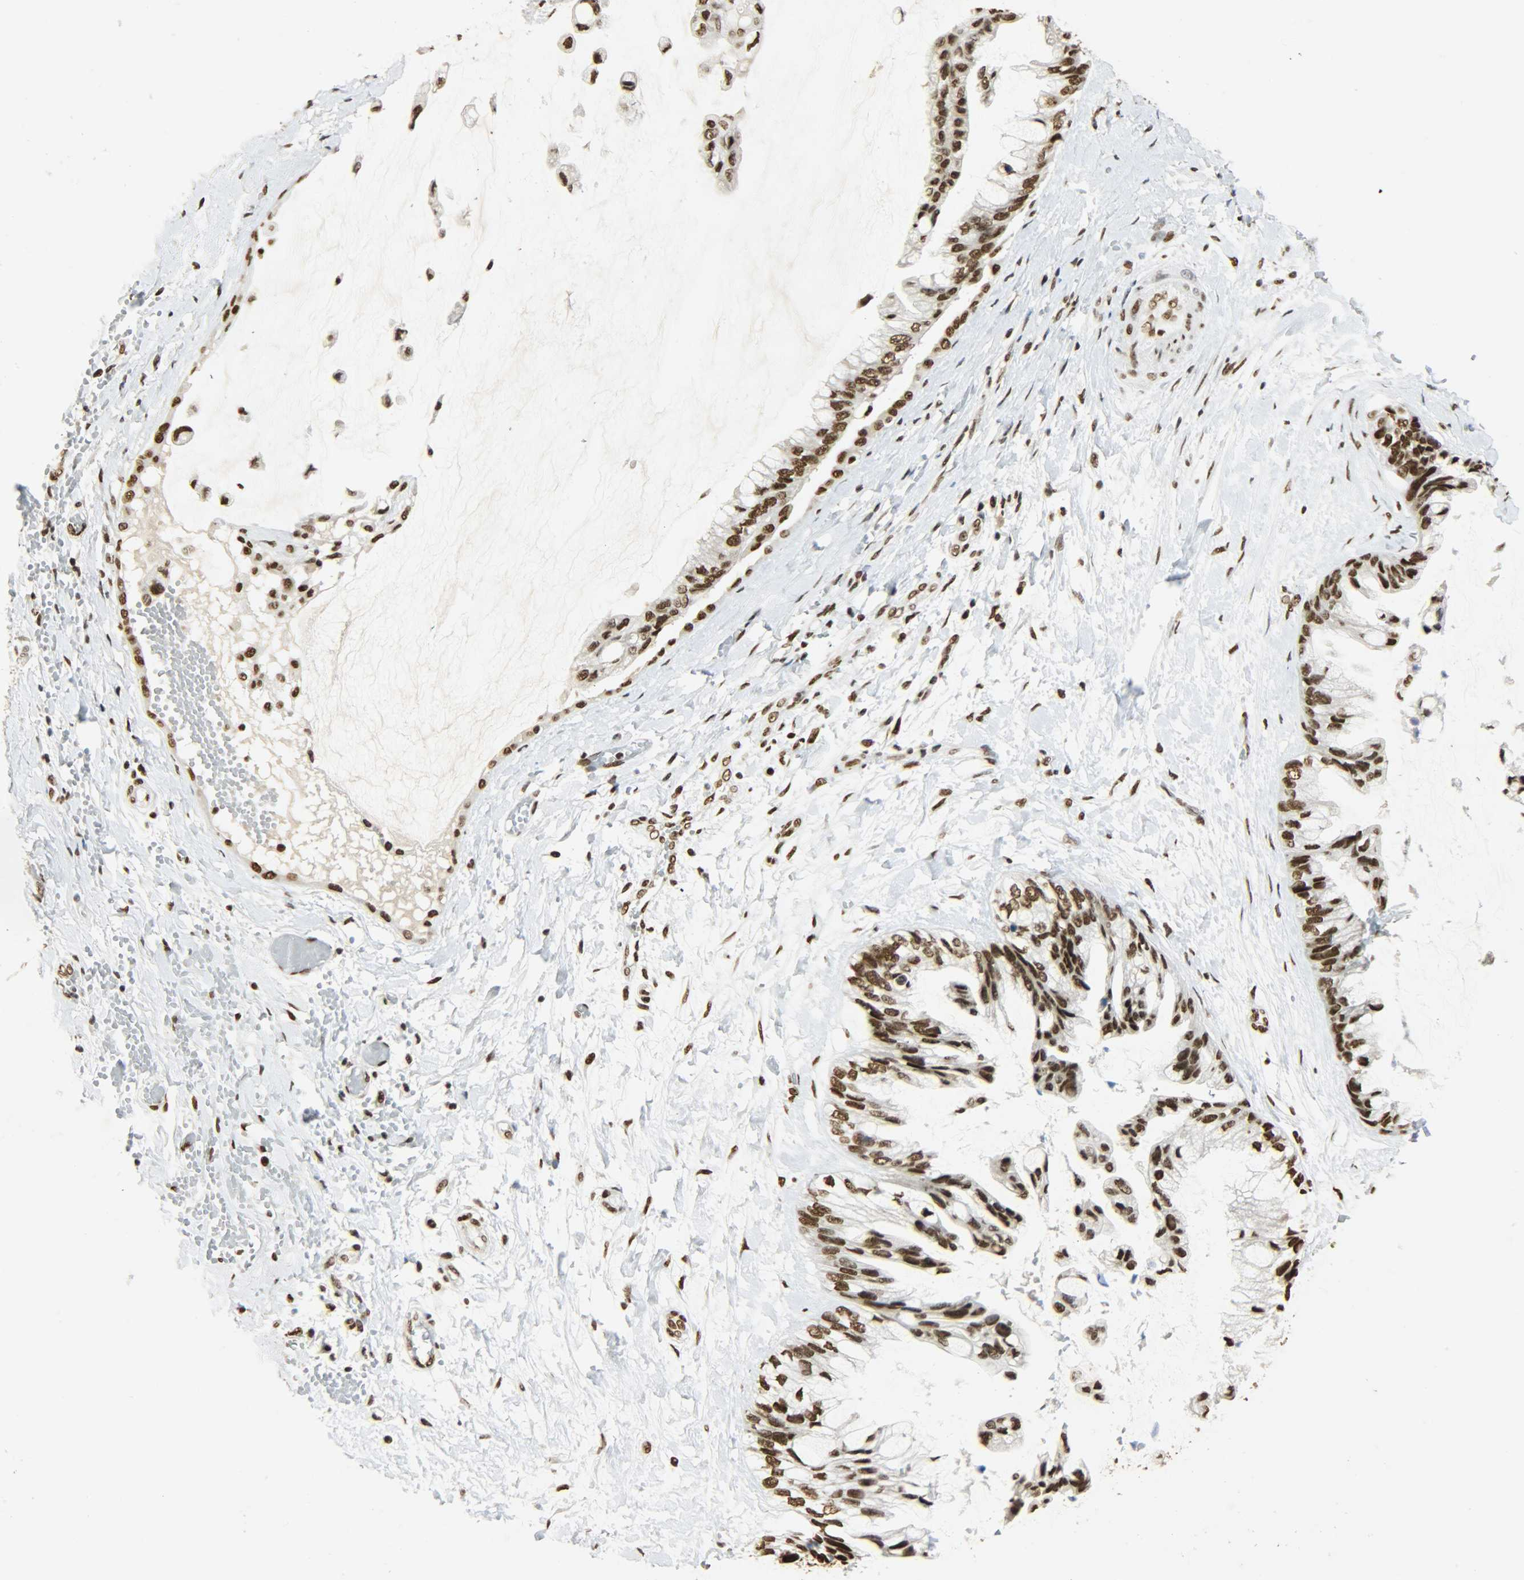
{"staining": {"intensity": "strong", "quantity": ">75%", "location": "nuclear"}, "tissue": "ovarian cancer", "cell_type": "Tumor cells", "image_type": "cancer", "snomed": [{"axis": "morphology", "description": "Cystadenocarcinoma, mucinous, NOS"}, {"axis": "topography", "description": "Ovary"}], "caption": "A brown stain labels strong nuclear positivity of a protein in mucinous cystadenocarcinoma (ovarian) tumor cells.", "gene": "KHDRBS1", "patient": {"sex": "female", "age": 39}}